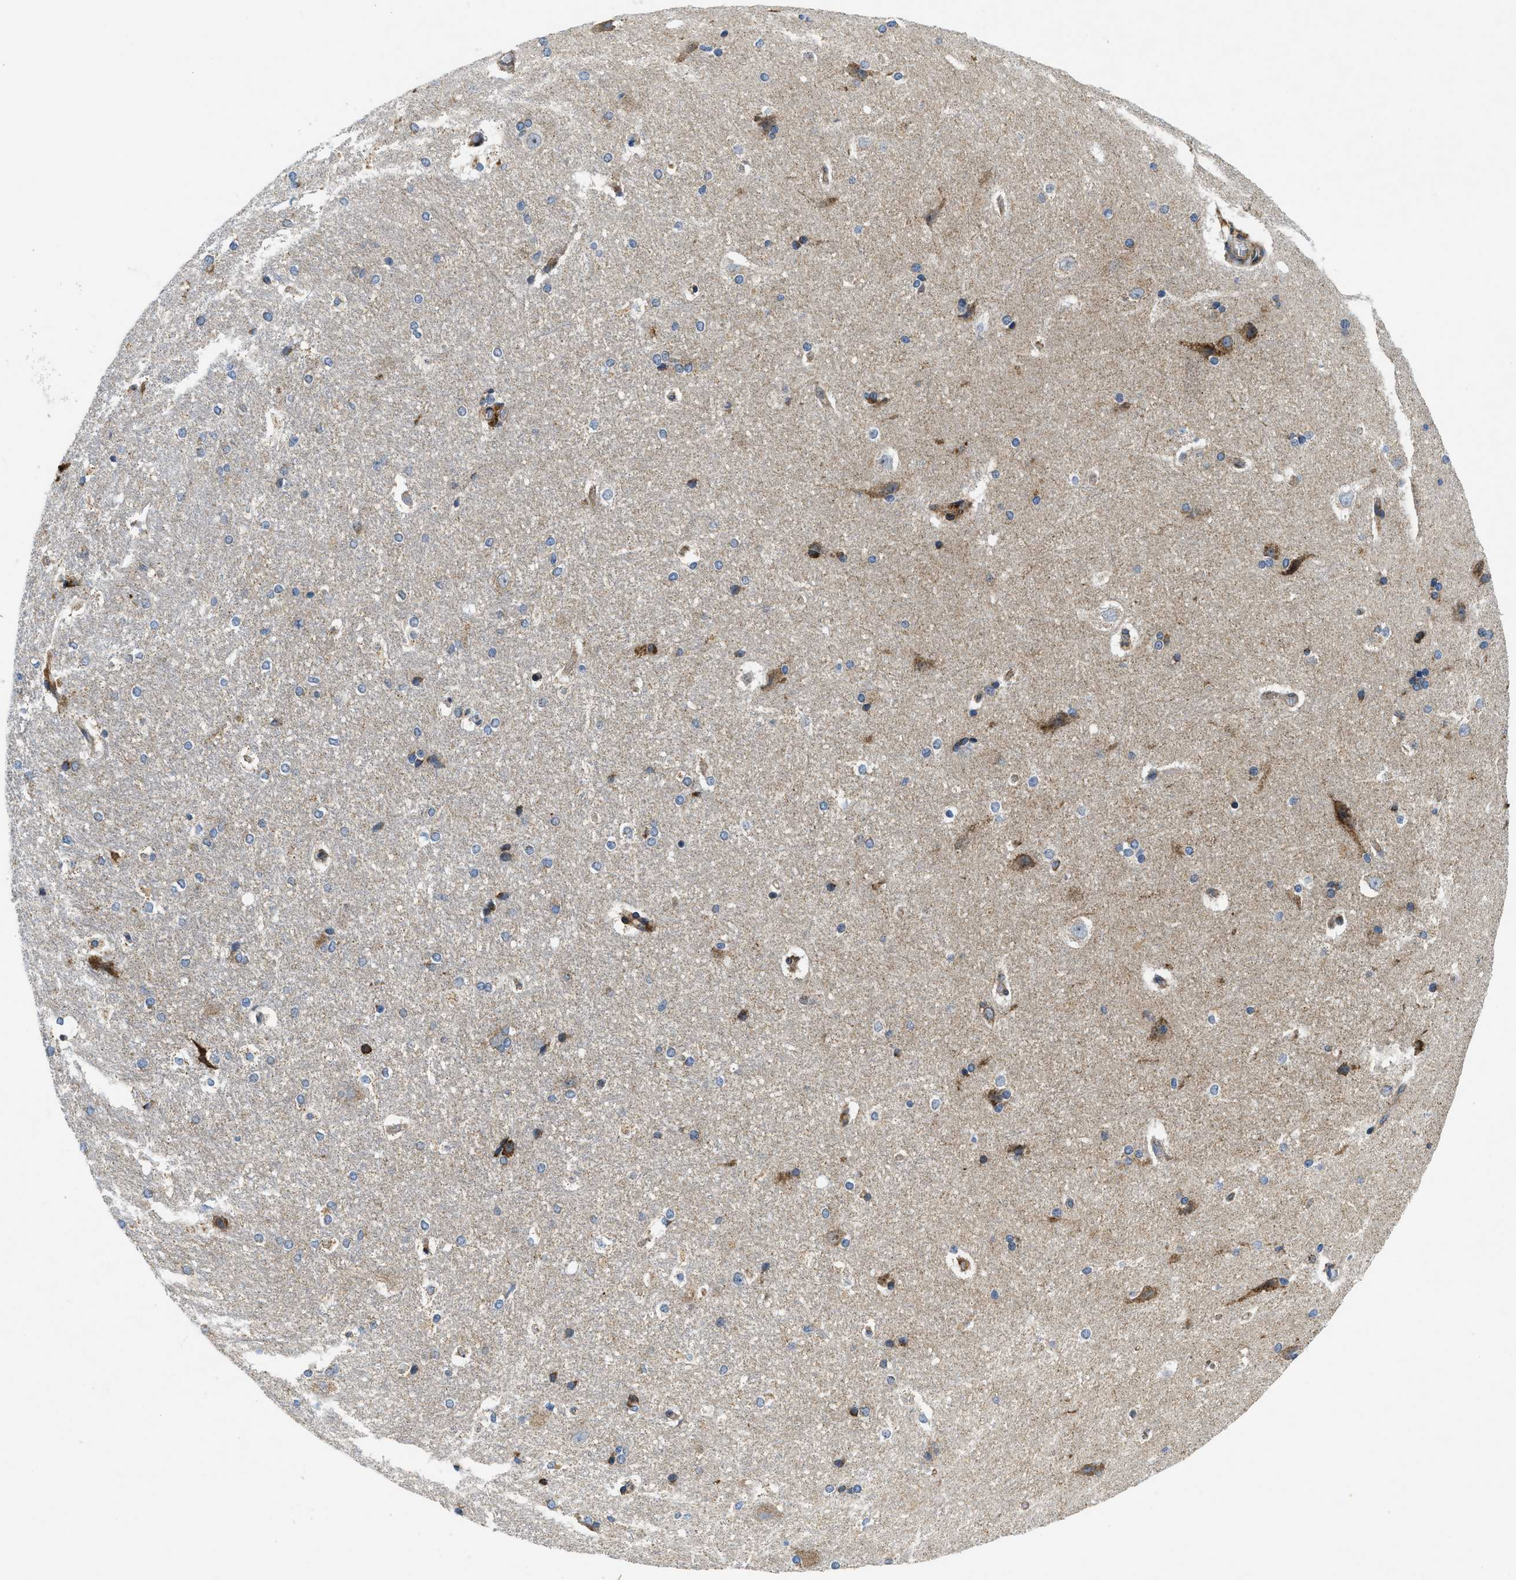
{"staining": {"intensity": "moderate", "quantity": "<25%", "location": "cytoplasmic/membranous"}, "tissue": "hippocampus", "cell_type": "Glial cells", "image_type": "normal", "snomed": [{"axis": "morphology", "description": "Normal tissue, NOS"}, {"axis": "topography", "description": "Hippocampus"}], "caption": "The image demonstrates staining of benign hippocampus, revealing moderate cytoplasmic/membranous protein positivity (brown color) within glial cells. The staining was performed using DAB, with brown indicating positive protein expression. Nuclei are stained blue with hematoxylin.", "gene": "CSPG4", "patient": {"sex": "female", "age": 19}}